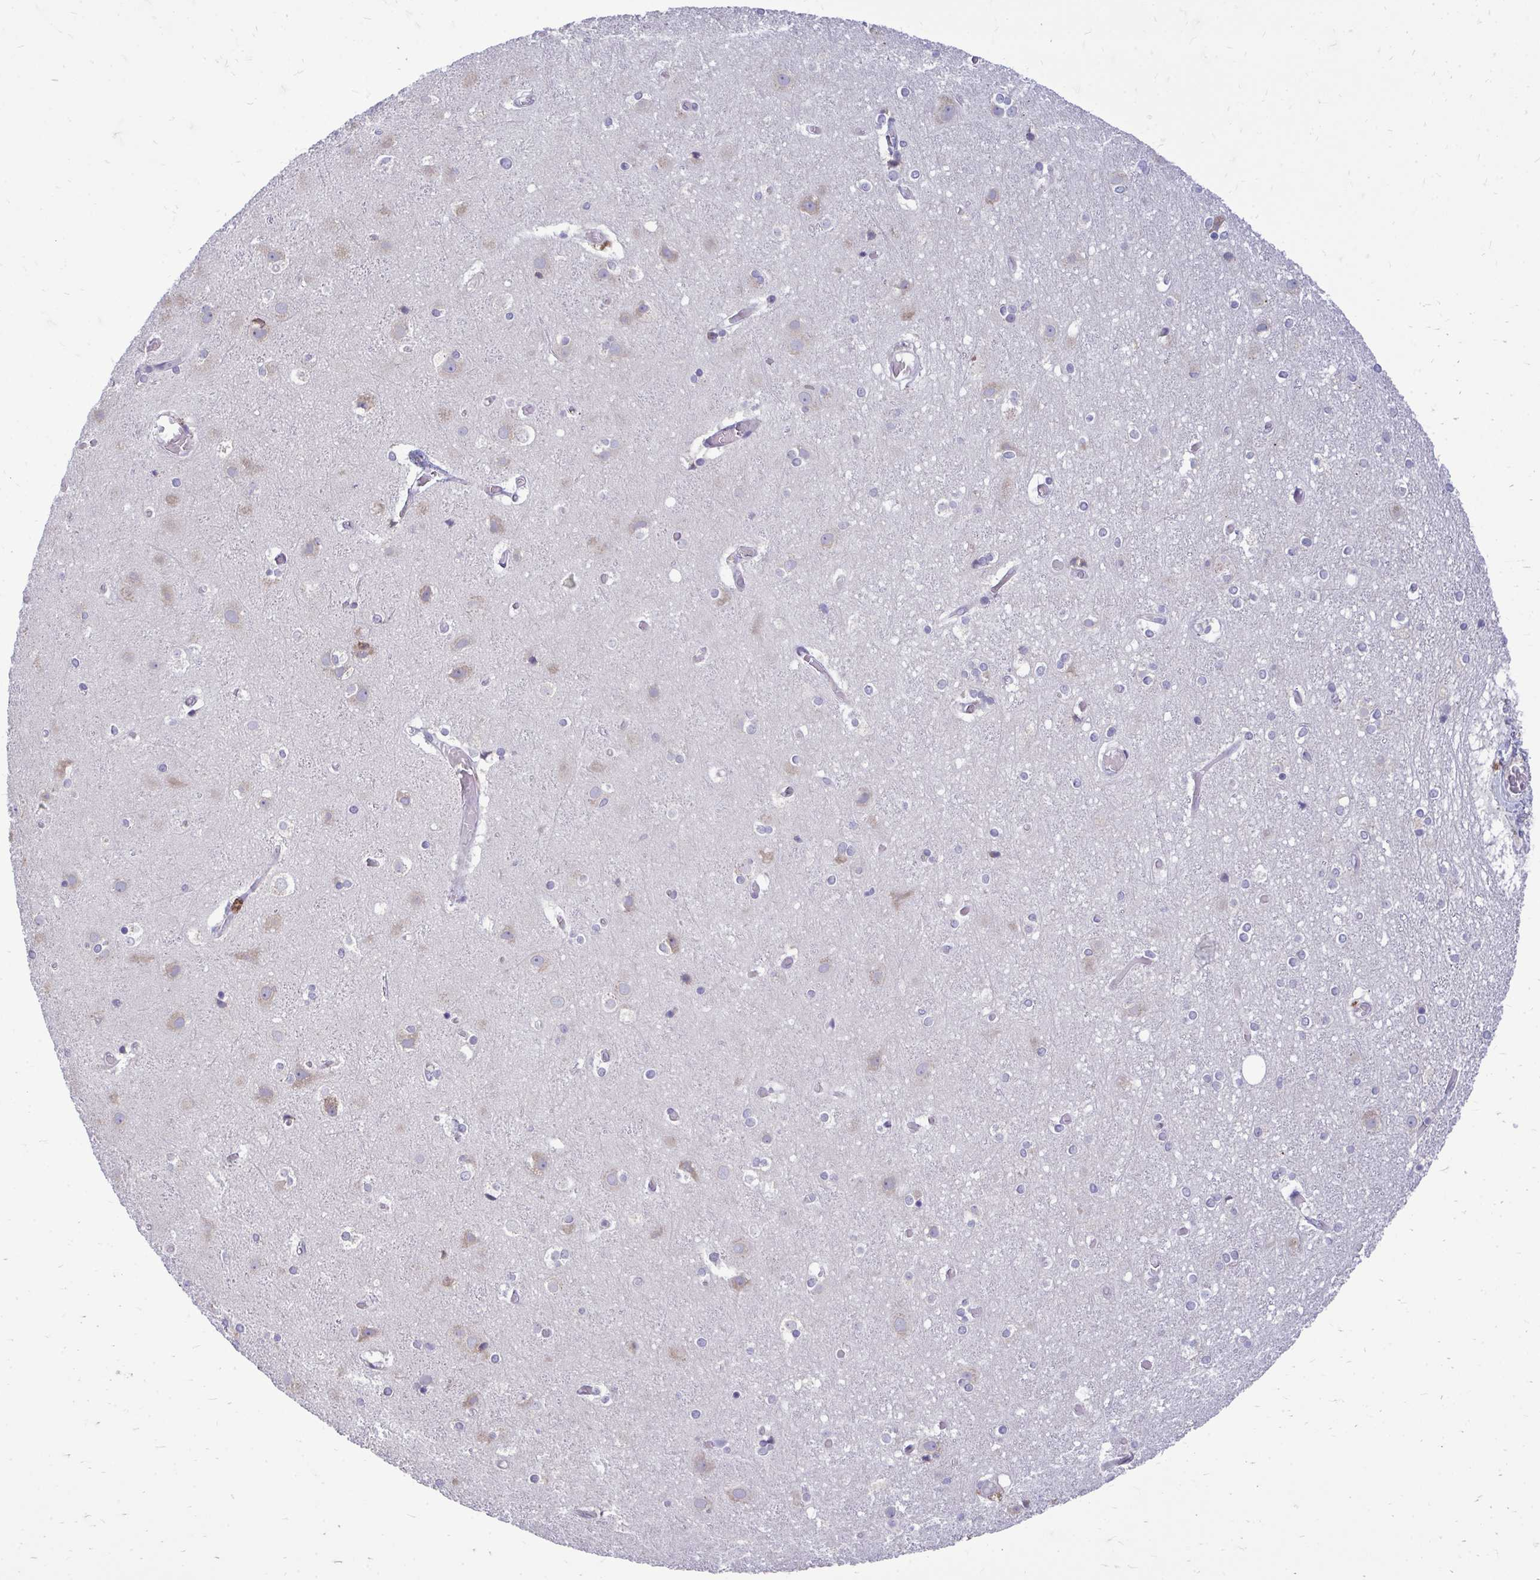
{"staining": {"intensity": "negative", "quantity": "none", "location": "none"}, "tissue": "cerebral cortex", "cell_type": "Endothelial cells", "image_type": "normal", "snomed": [{"axis": "morphology", "description": "Normal tissue, NOS"}, {"axis": "topography", "description": "Cerebral cortex"}], "caption": "Endothelial cells show no significant staining in benign cerebral cortex. (Immunohistochemistry, brightfield microscopy, high magnification).", "gene": "RPLP2", "patient": {"sex": "female", "age": 52}}